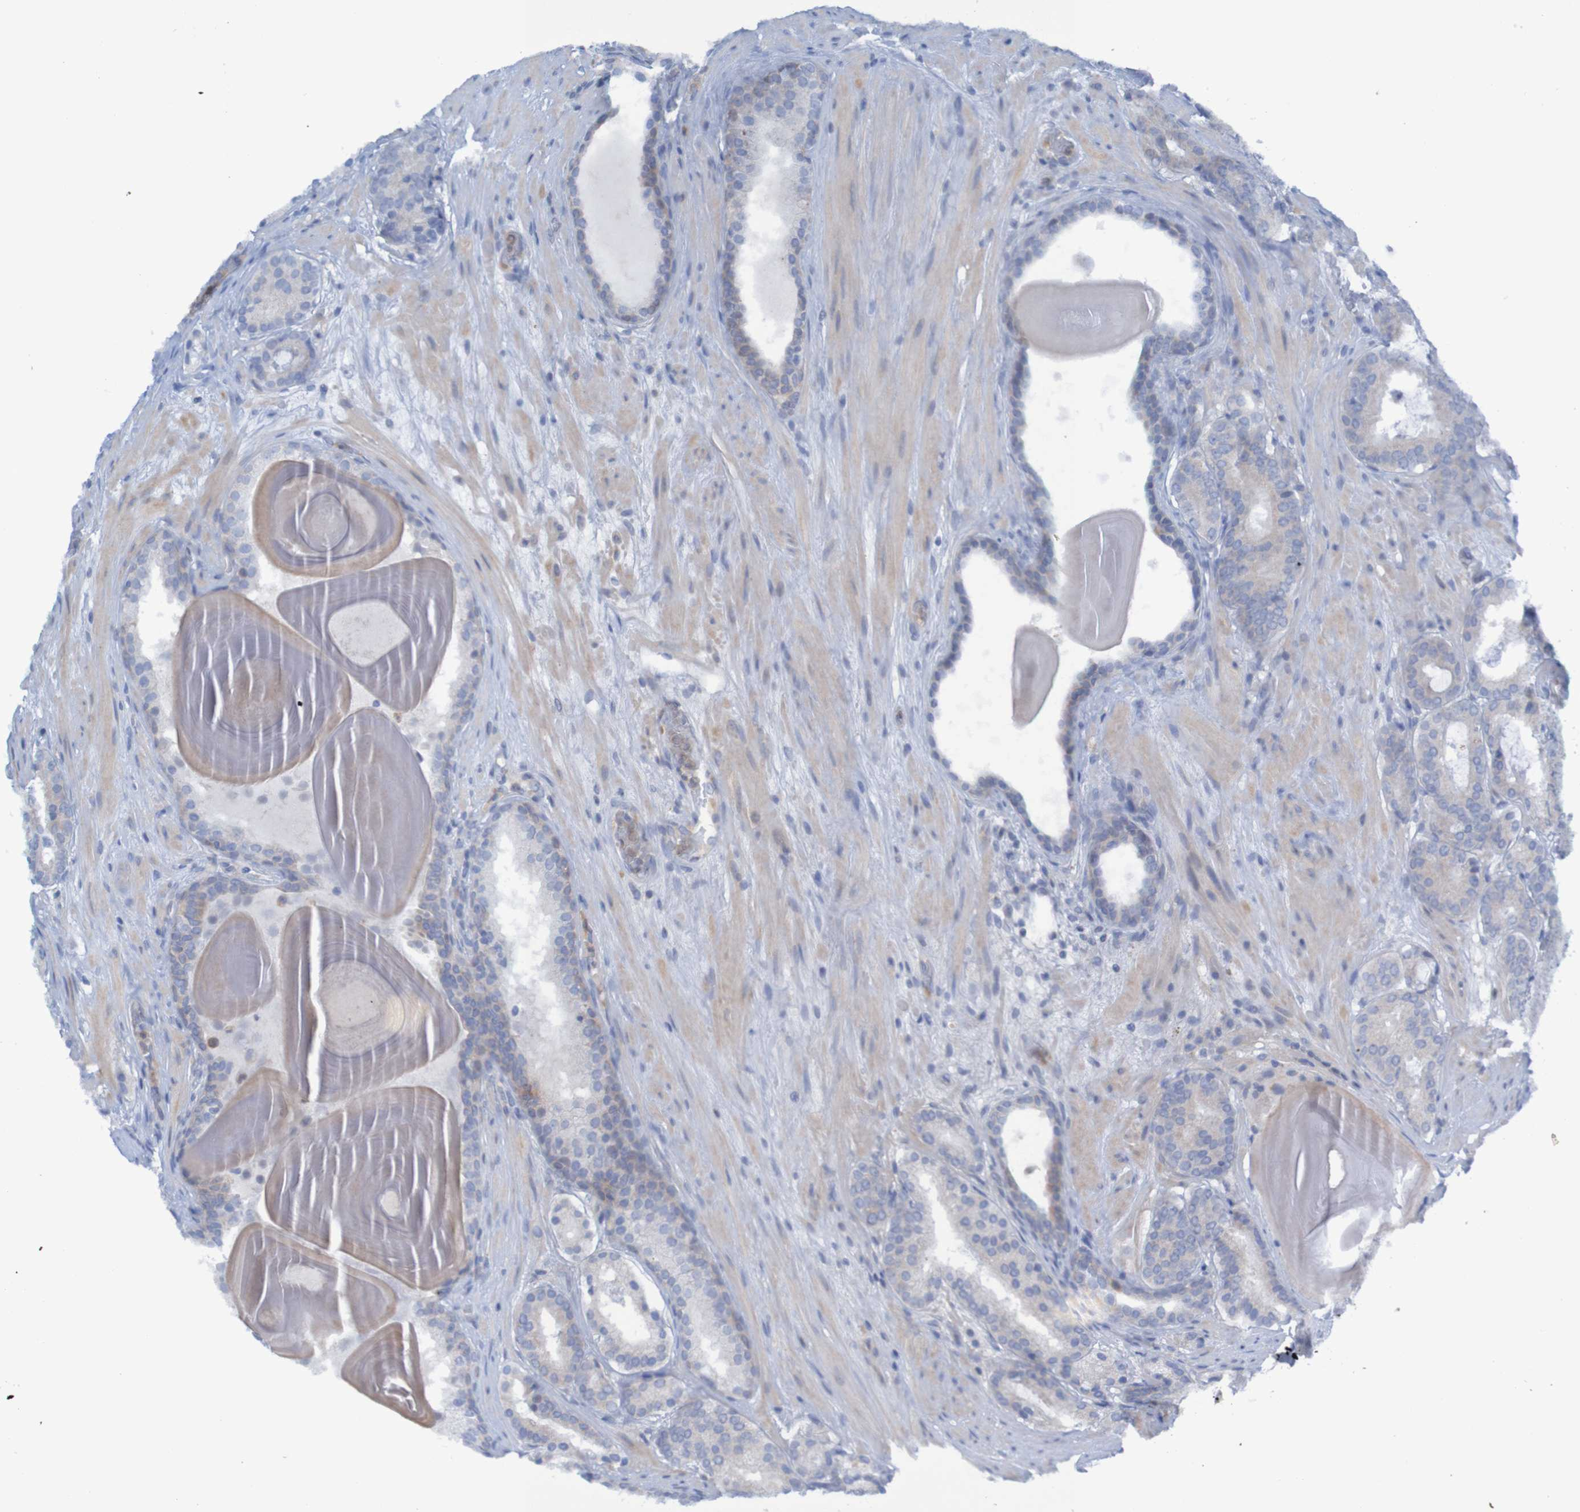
{"staining": {"intensity": "negative", "quantity": "none", "location": "none"}, "tissue": "prostate cancer", "cell_type": "Tumor cells", "image_type": "cancer", "snomed": [{"axis": "morphology", "description": "Adenocarcinoma, Low grade"}, {"axis": "topography", "description": "Prostate"}], "caption": "Immunohistochemical staining of human prostate adenocarcinoma (low-grade) shows no significant staining in tumor cells. Nuclei are stained in blue.", "gene": "ANGPT4", "patient": {"sex": "male", "age": 69}}